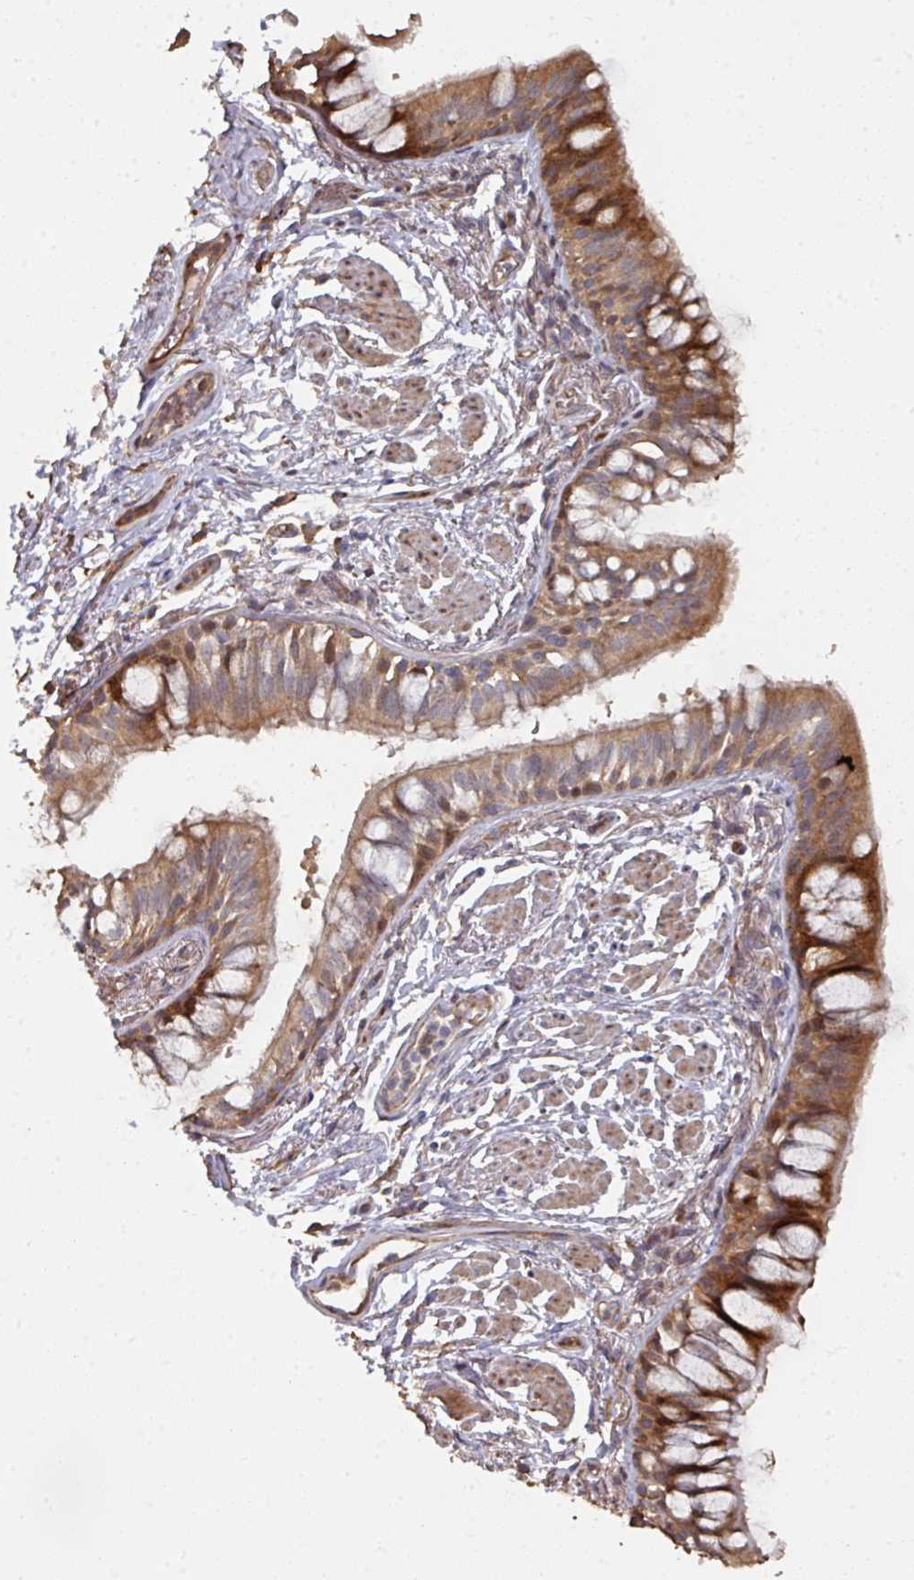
{"staining": {"intensity": "moderate", "quantity": ">75%", "location": "cytoplasmic/membranous"}, "tissue": "bronchus", "cell_type": "Respiratory epithelial cells", "image_type": "normal", "snomed": [{"axis": "morphology", "description": "Normal tissue, NOS"}, {"axis": "topography", "description": "Bronchus"}], "caption": "Respiratory epithelial cells show medium levels of moderate cytoplasmic/membranous expression in about >75% of cells in benign human bronchus.", "gene": "CA7", "patient": {"sex": "male", "age": 70}}